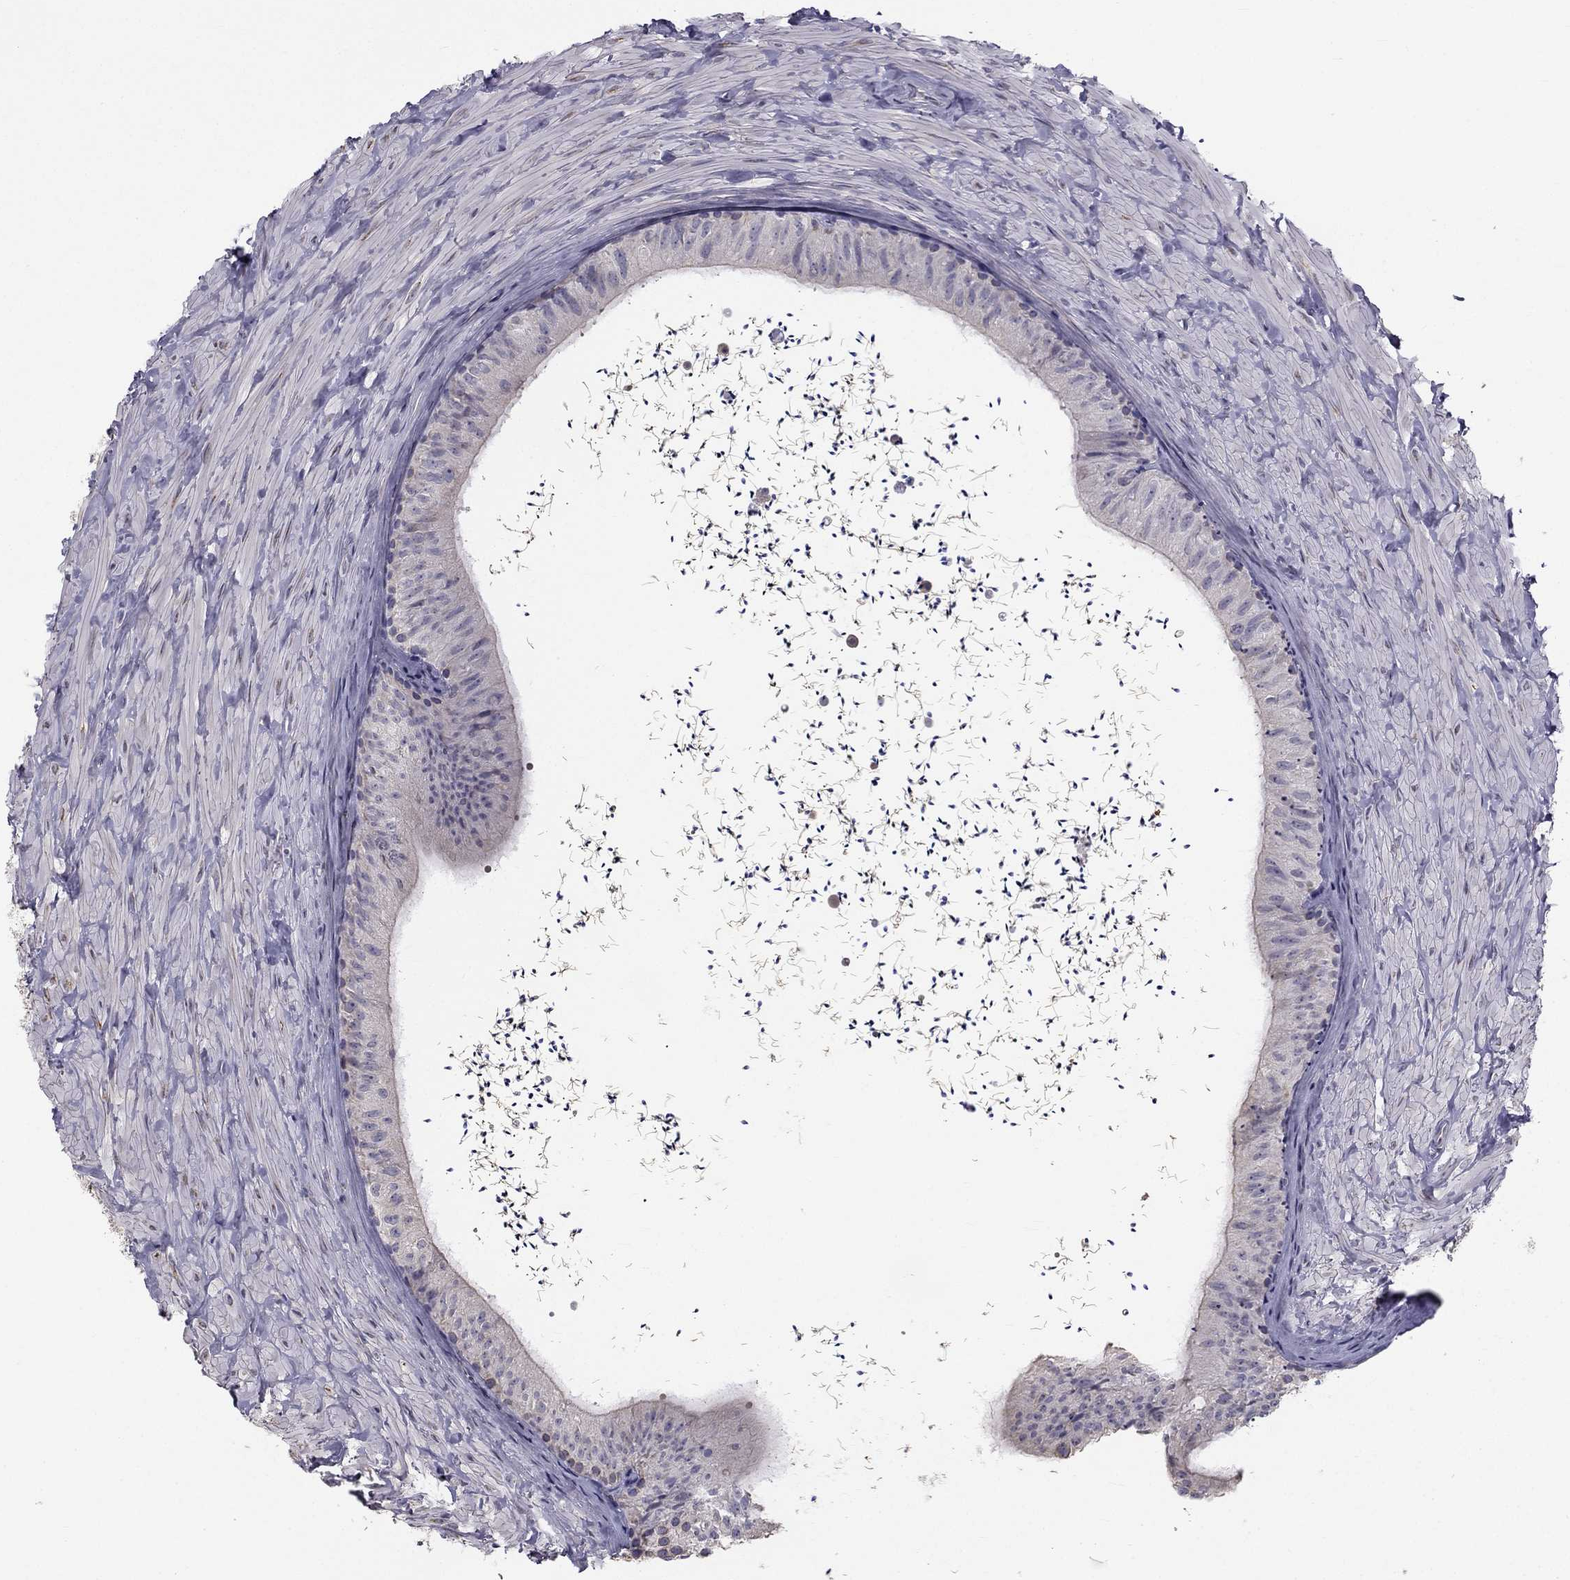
{"staining": {"intensity": "negative", "quantity": "none", "location": "none"}, "tissue": "epididymis", "cell_type": "Glandular cells", "image_type": "normal", "snomed": [{"axis": "morphology", "description": "Normal tissue, NOS"}, {"axis": "topography", "description": "Epididymis"}], "caption": "A histopathology image of epididymis stained for a protein displays no brown staining in glandular cells. Nuclei are stained in blue.", "gene": "CCDC40", "patient": {"sex": "male", "age": 32}}